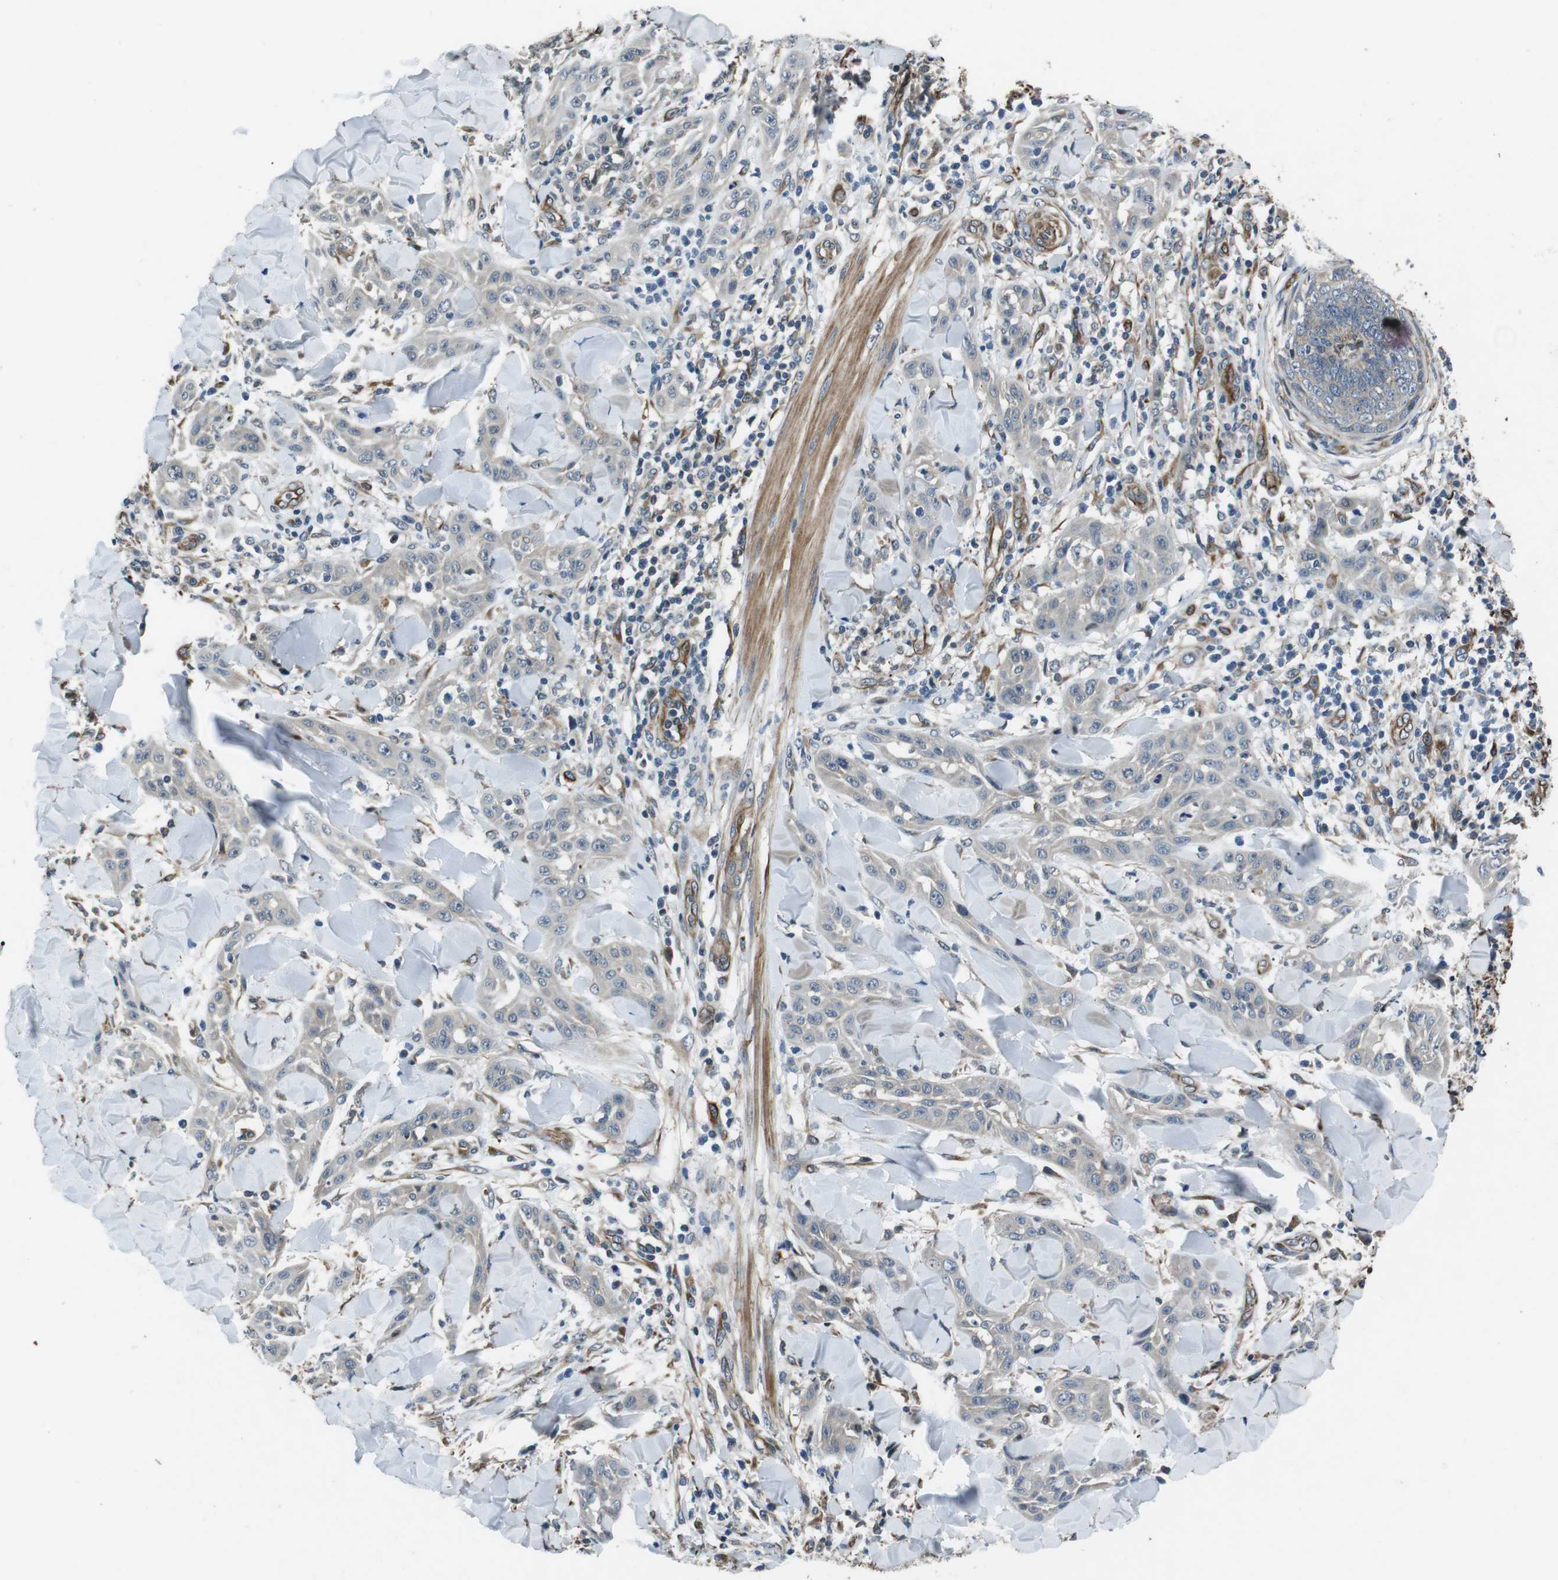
{"staining": {"intensity": "negative", "quantity": "none", "location": "none"}, "tissue": "skin cancer", "cell_type": "Tumor cells", "image_type": "cancer", "snomed": [{"axis": "morphology", "description": "Squamous cell carcinoma, NOS"}, {"axis": "topography", "description": "Skin"}], "caption": "High power microscopy photomicrograph of an immunohistochemistry (IHC) image of skin squamous cell carcinoma, revealing no significant expression in tumor cells.", "gene": "LRRC49", "patient": {"sex": "male", "age": 24}}